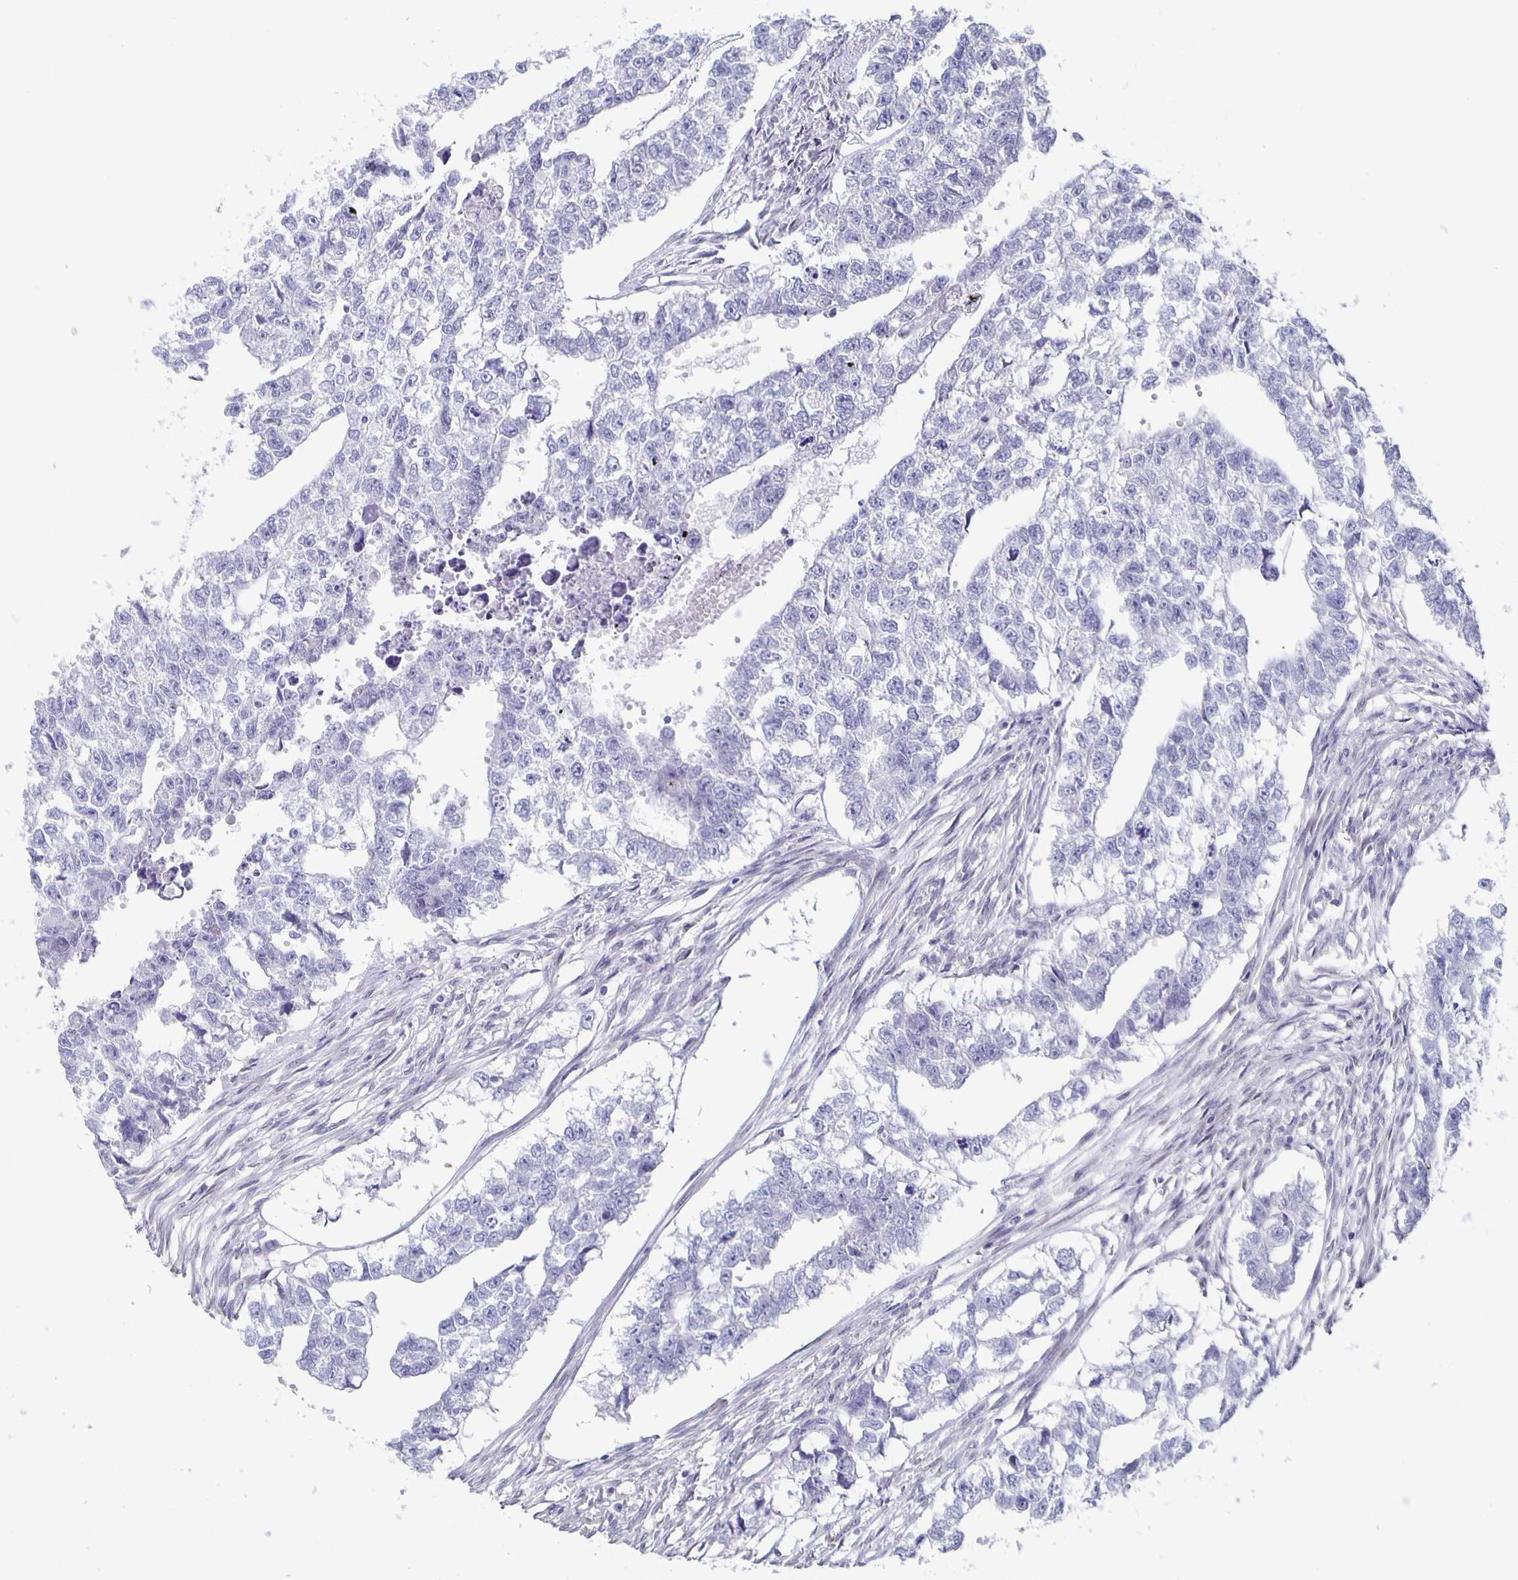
{"staining": {"intensity": "negative", "quantity": "none", "location": "none"}, "tissue": "testis cancer", "cell_type": "Tumor cells", "image_type": "cancer", "snomed": [{"axis": "morphology", "description": "Carcinoma, Embryonal, NOS"}, {"axis": "morphology", "description": "Teratoma, malignant, NOS"}, {"axis": "topography", "description": "Testis"}], "caption": "Tumor cells show no significant protein staining in testis cancer (teratoma (malignant)). (Stains: DAB (3,3'-diaminobenzidine) immunohistochemistry (IHC) with hematoxylin counter stain, Microscopy: brightfield microscopy at high magnification).", "gene": "CCDC17", "patient": {"sex": "male", "age": 44}}